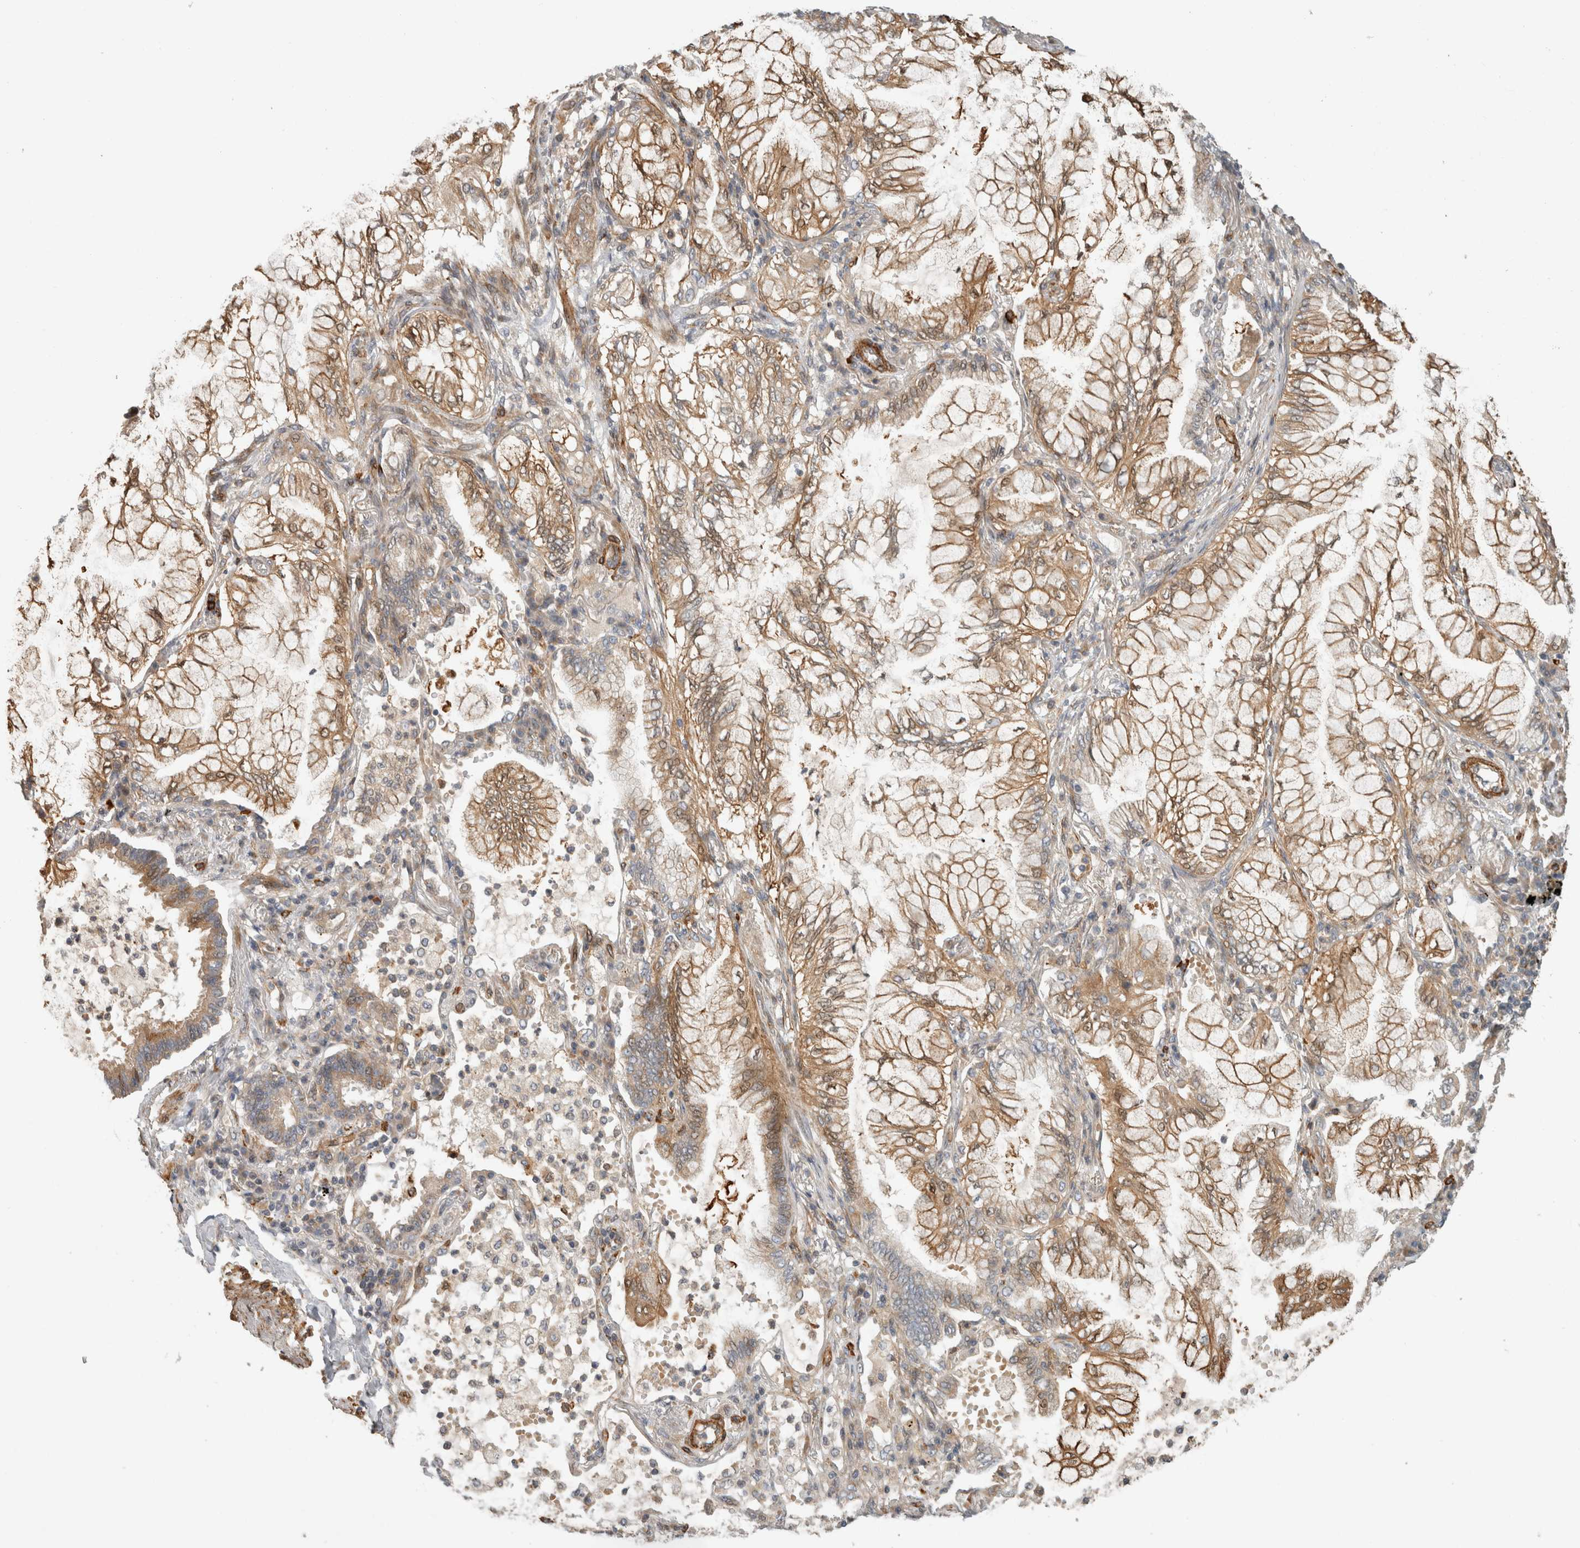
{"staining": {"intensity": "moderate", "quantity": ">75%", "location": "cytoplasmic/membranous"}, "tissue": "lung cancer", "cell_type": "Tumor cells", "image_type": "cancer", "snomed": [{"axis": "morphology", "description": "Adenocarcinoma, NOS"}, {"axis": "topography", "description": "Lung"}], "caption": "Moderate cytoplasmic/membranous expression is present in about >75% of tumor cells in adenocarcinoma (lung). (IHC, brightfield microscopy, high magnification).", "gene": "SIPA1L2", "patient": {"sex": "female", "age": 70}}